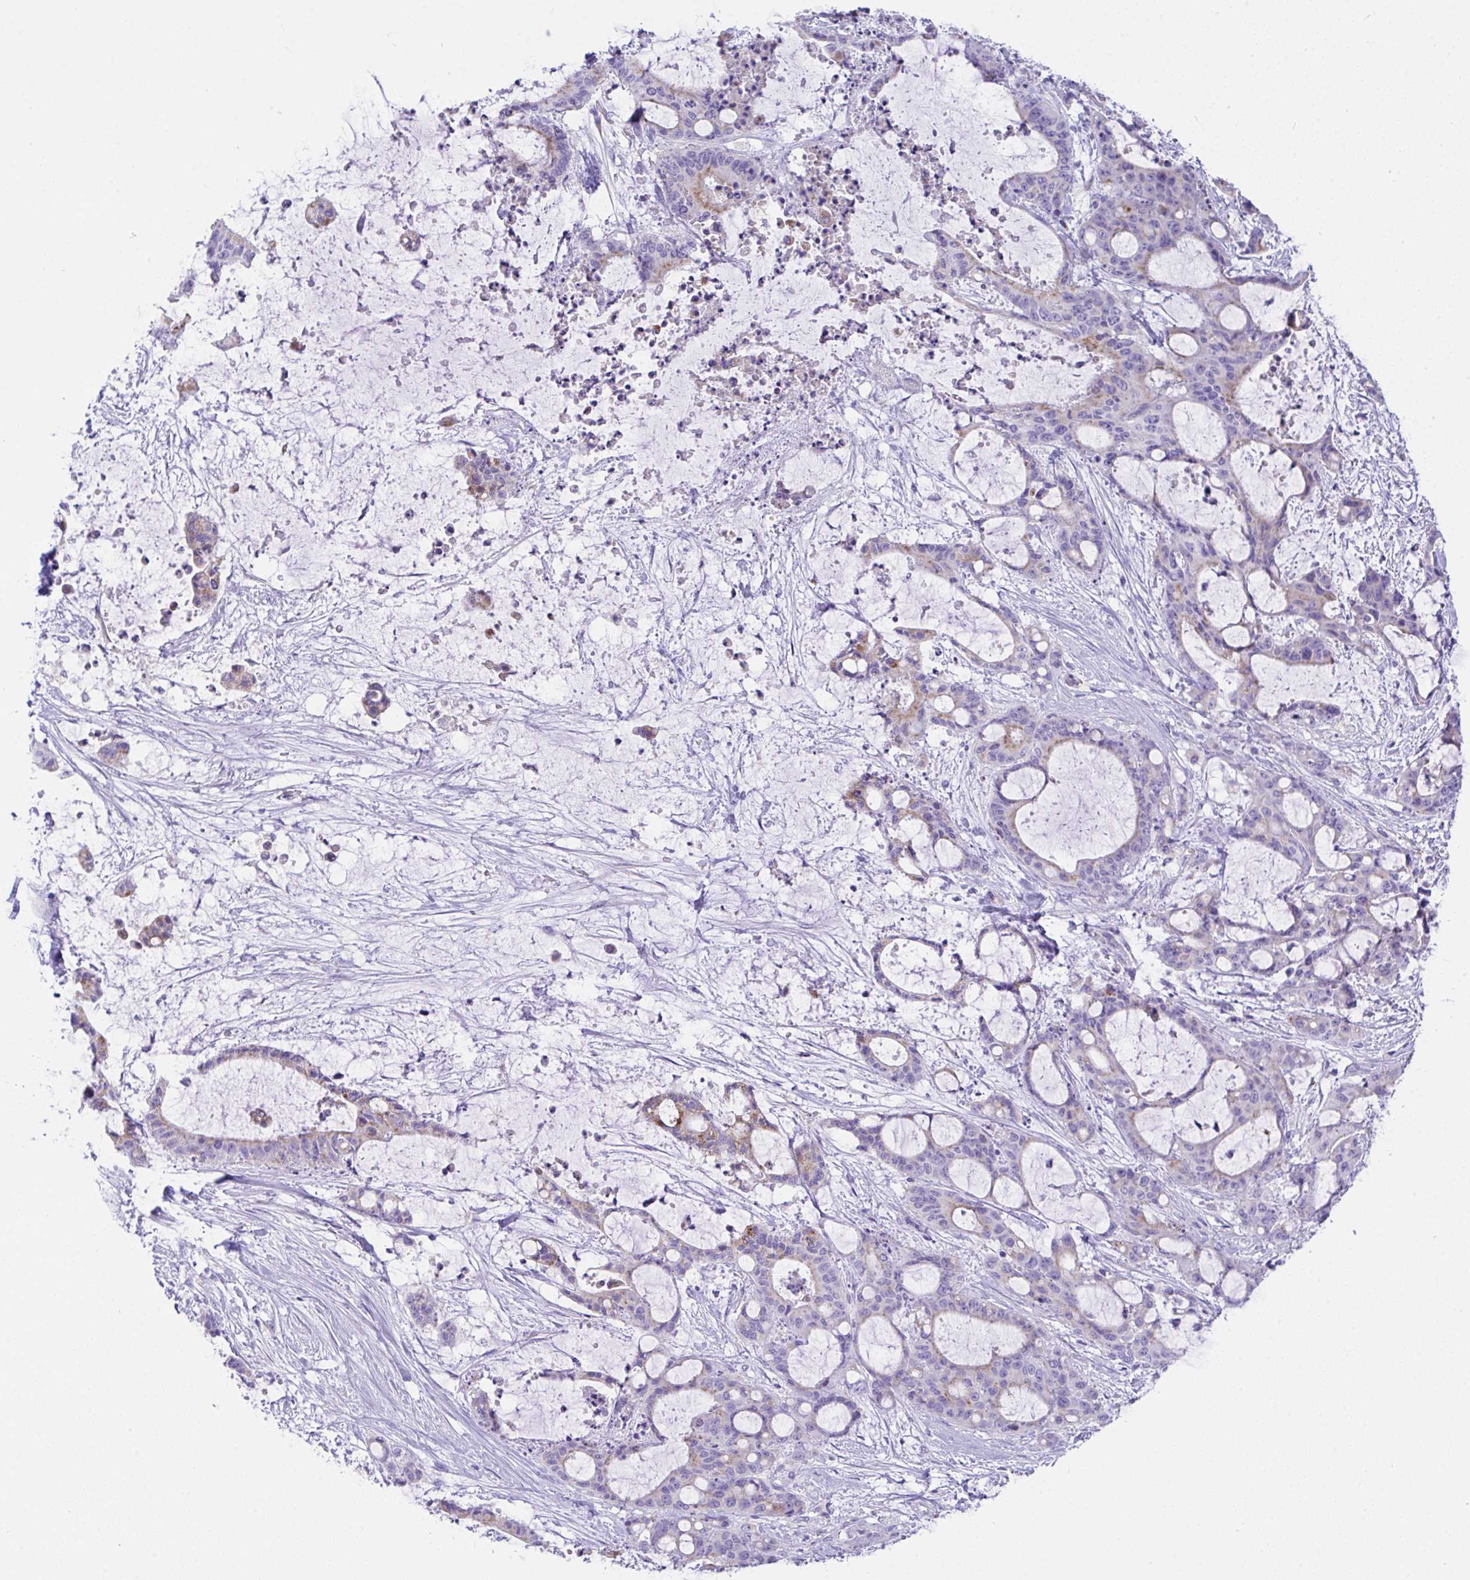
{"staining": {"intensity": "moderate", "quantity": "<25%", "location": "cytoplasmic/membranous"}, "tissue": "liver cancer", "cell_type": "Tumor cells", "image_type": "cancer", "snomed": [{"axis": "morphology", "description": "Normal tissue, NOS"}, {"axis": "morphology", "description": "Cholangiocarcinoma"}, {"axis": "topography", "description": "Liver"}, {"axis": "topography", "description": "Peripheral nerve tissue"}], "caption": "Immunohistochemical staining of human liver cholangiocarcinoma reveals low levels of moderate cytoplasmic/membranous protein staining in approximately <25% of tumor cells. (IHC, brightfield microscopy, high magnification).", "gene": "TMEM106B", "patient": {"sex": "female", "age": 73}}